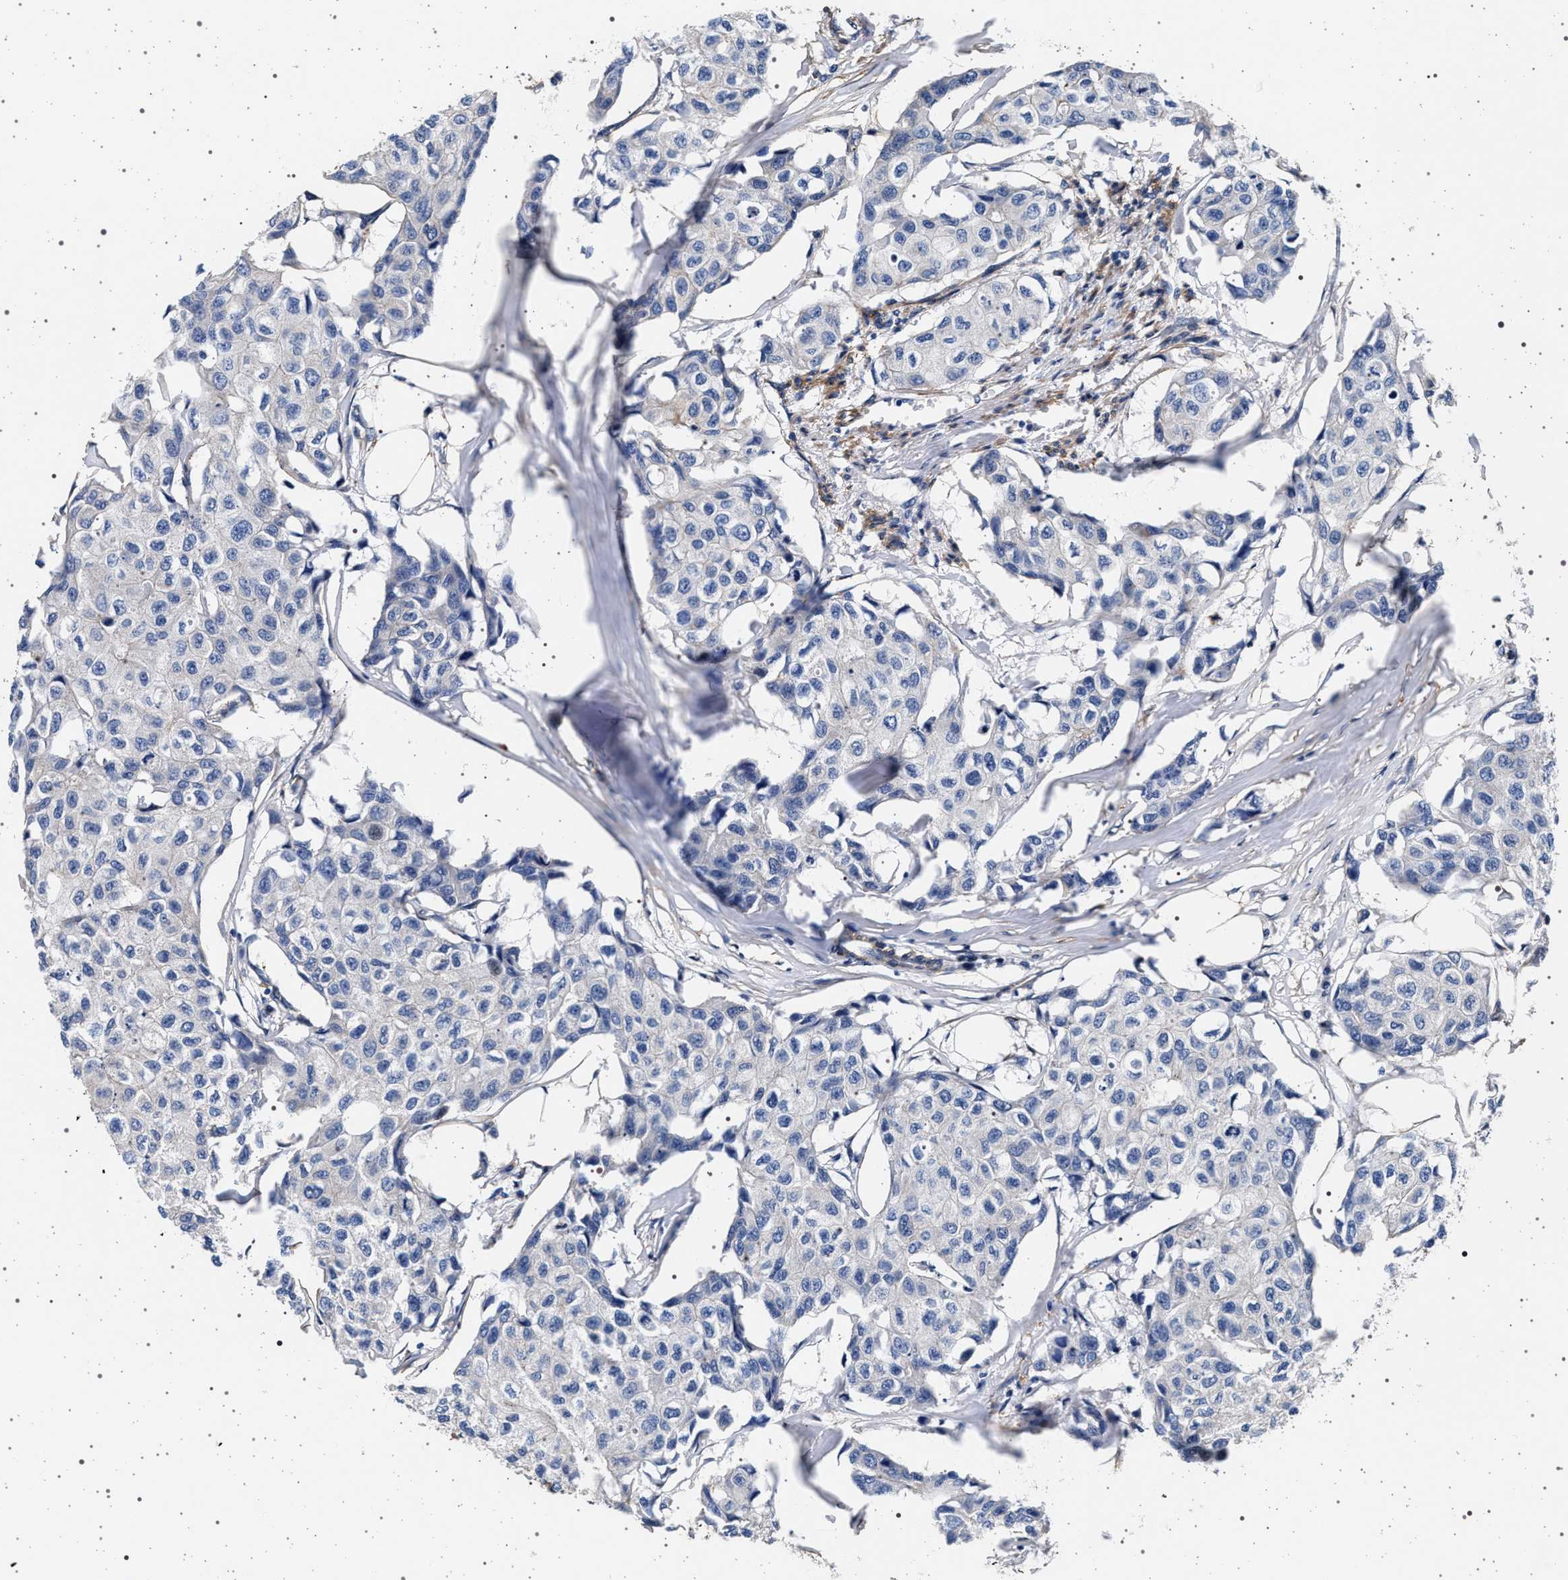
{"staining": {"intensity": "negative", "quantity": "none", "location": "none"}, "tissue": "breast cancer", "cell_type": "Tumor cells", "image_type": "cancer", "snomed": [{"axis": "morphology", "description": "Duct carcinoma"}, {"axis": "topography", "description": "Breast"}], "caption": "A histopathology image of breast cancer (intraductal carcinoma) stained for a protein displays no brown staining in tumor cells.", "gene": "KCNK6", "patient": {"sex": "female", "age": 80}}